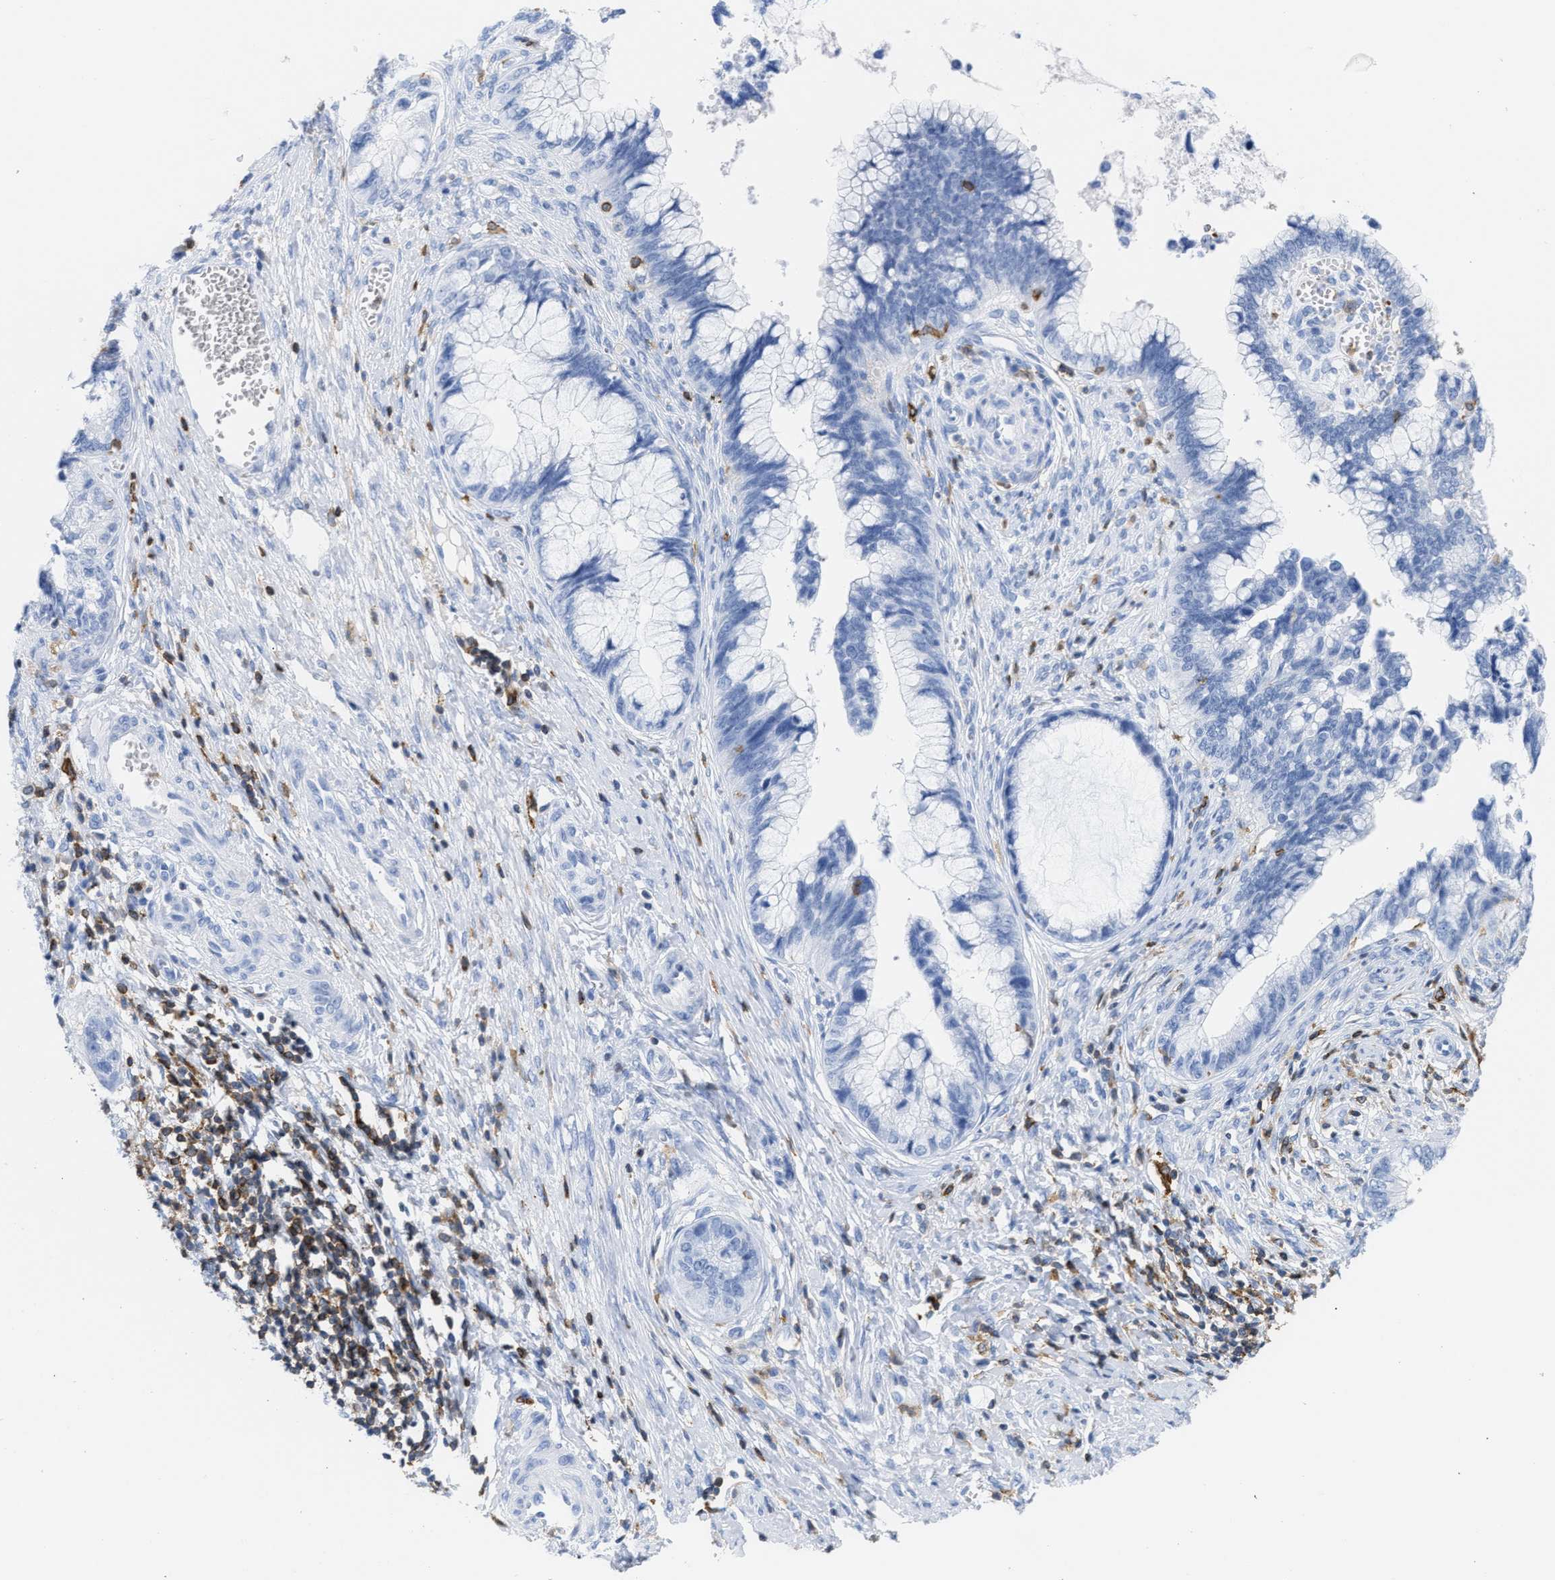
{"staining": {"intensity": "negative", "quantity": "none", "location": "none"}, "tissue": "cervical cancer", "cell_type": "Tumor cells", "image_type": "cancer", "snomed": [{"axis": "morphology", "description": "Adenocarcinoma, NOS"}, {"axis": "topography", "description": "Cervix"}], "caption": "Human cervical adenocarcinoma stained for a protein using immunohistochemistry displays no positivity in tumor cells.", "gene": "LCP1", "patient": {"sex": "female", "age": 44}}